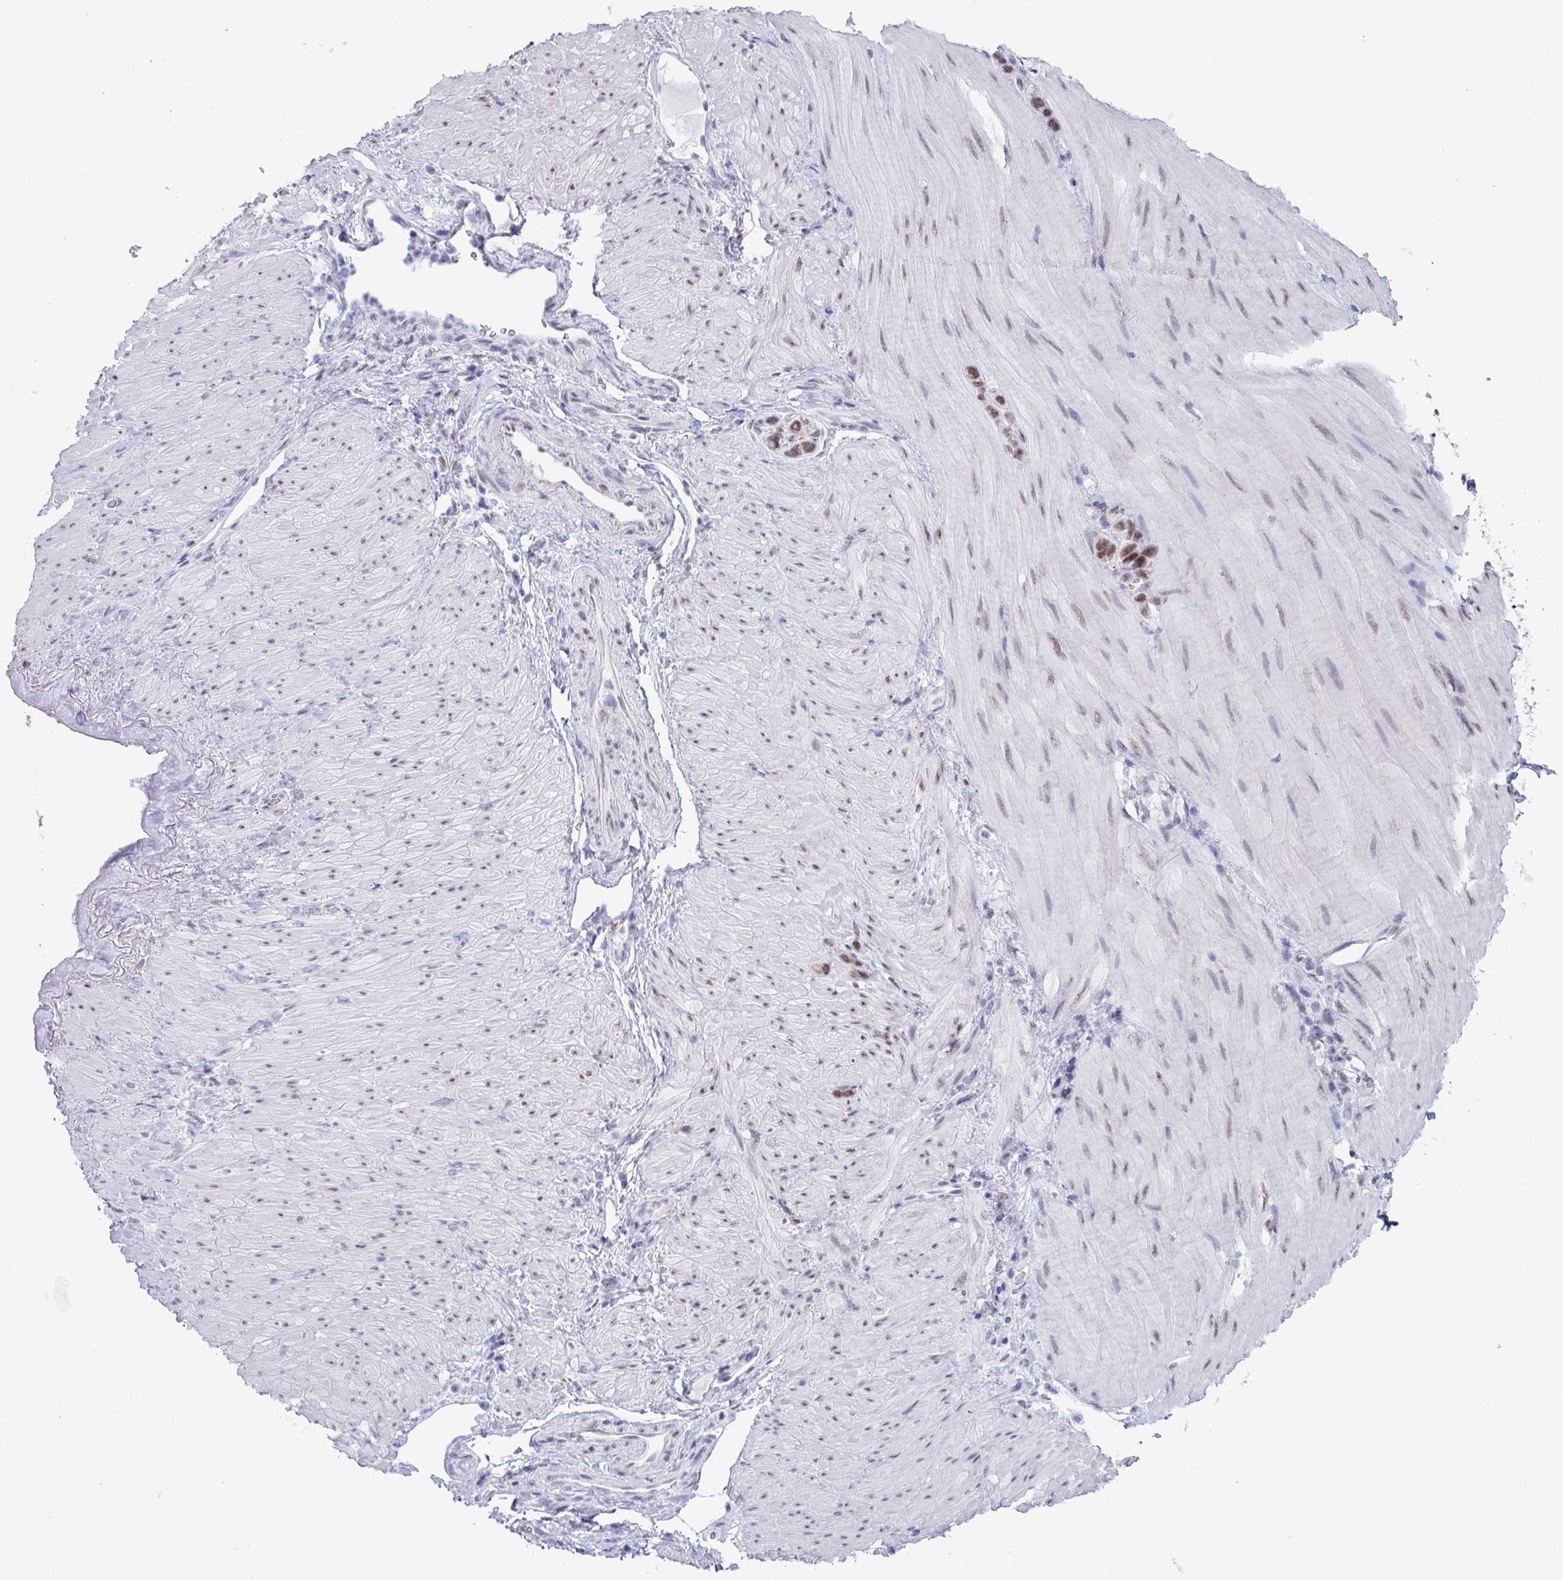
{"staining": {"intensity": "moderate", "quantity": ">75%", "location": "nuclear"}, "tissue": "stomach cancer", "cell_type": "Tumor cells", "image_type": "cancer", "snomed": [{"axis": "morphology", "description": "Adenocarcinoma, NOS"}, {"axis": "topography", "description": "Stomach"}], "caption": "Adenocarcinoma (stomach) stained for a protein shows moderate nuclear positivity in tumor cells.", "gene": "PUF60", "patient": {"sex": "female", "age": 65}}